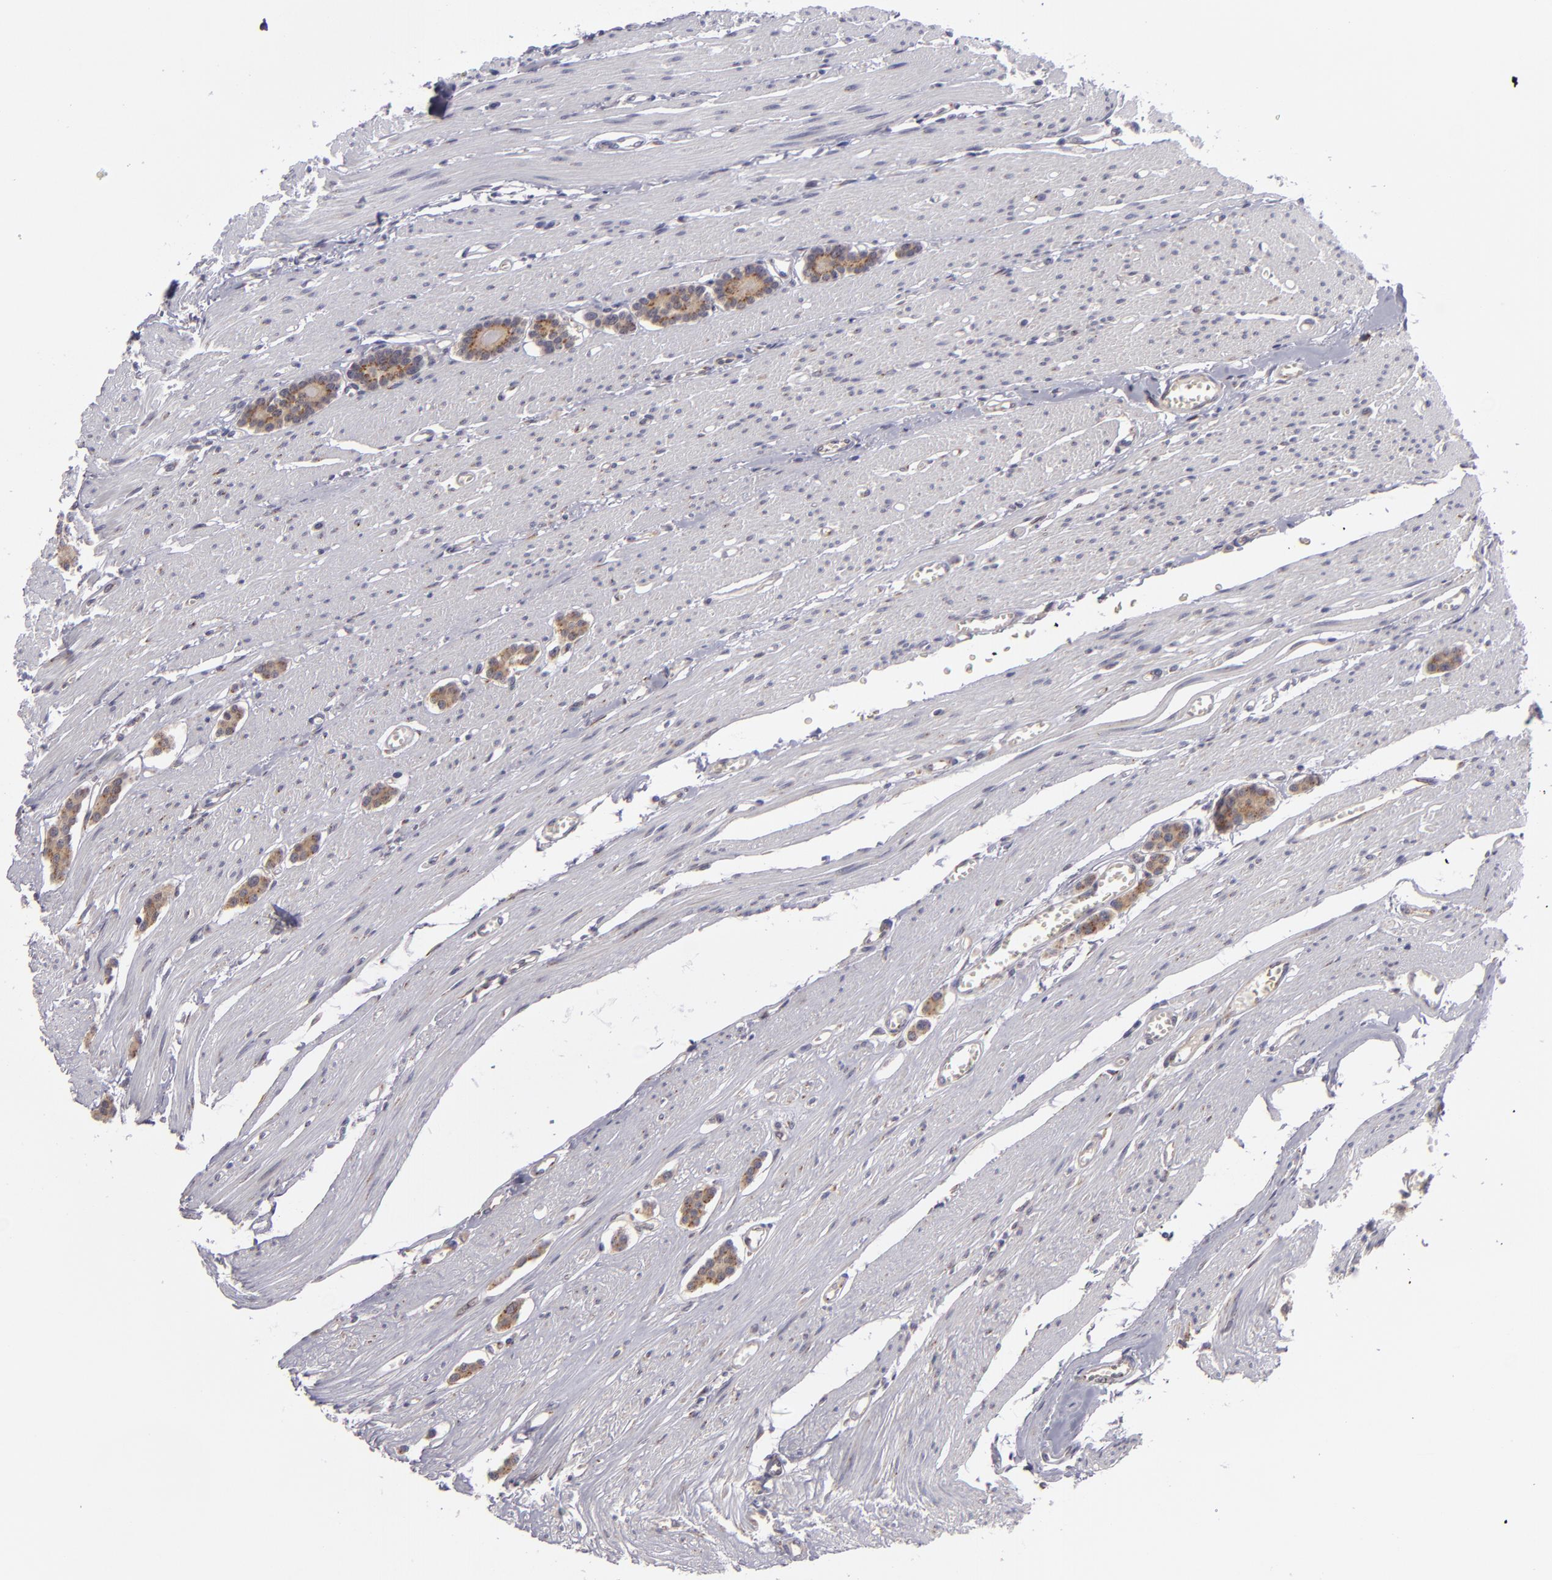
{"staining": {"intensity": "moderate", "quantity": ">75%", "location": "cytoplasmic/membranous"}, "tissue": "carcinoid", "cell_type": "Tumor cells", "image_type": "cancer", "snomed": [{"axis": "morphology", "description": "Carcinoid, malignant, NOS"}, {"axis": "topography", "description": "Small intestine"}], "caption": "Human carcinoid (malignant) stained for a protein (brown) displays moderate cytoplasmic/membranous positive expression in about >75% of tumor cells.", "gene": "SH2D4A", "patient": {"sex": "male", "age": 60}}